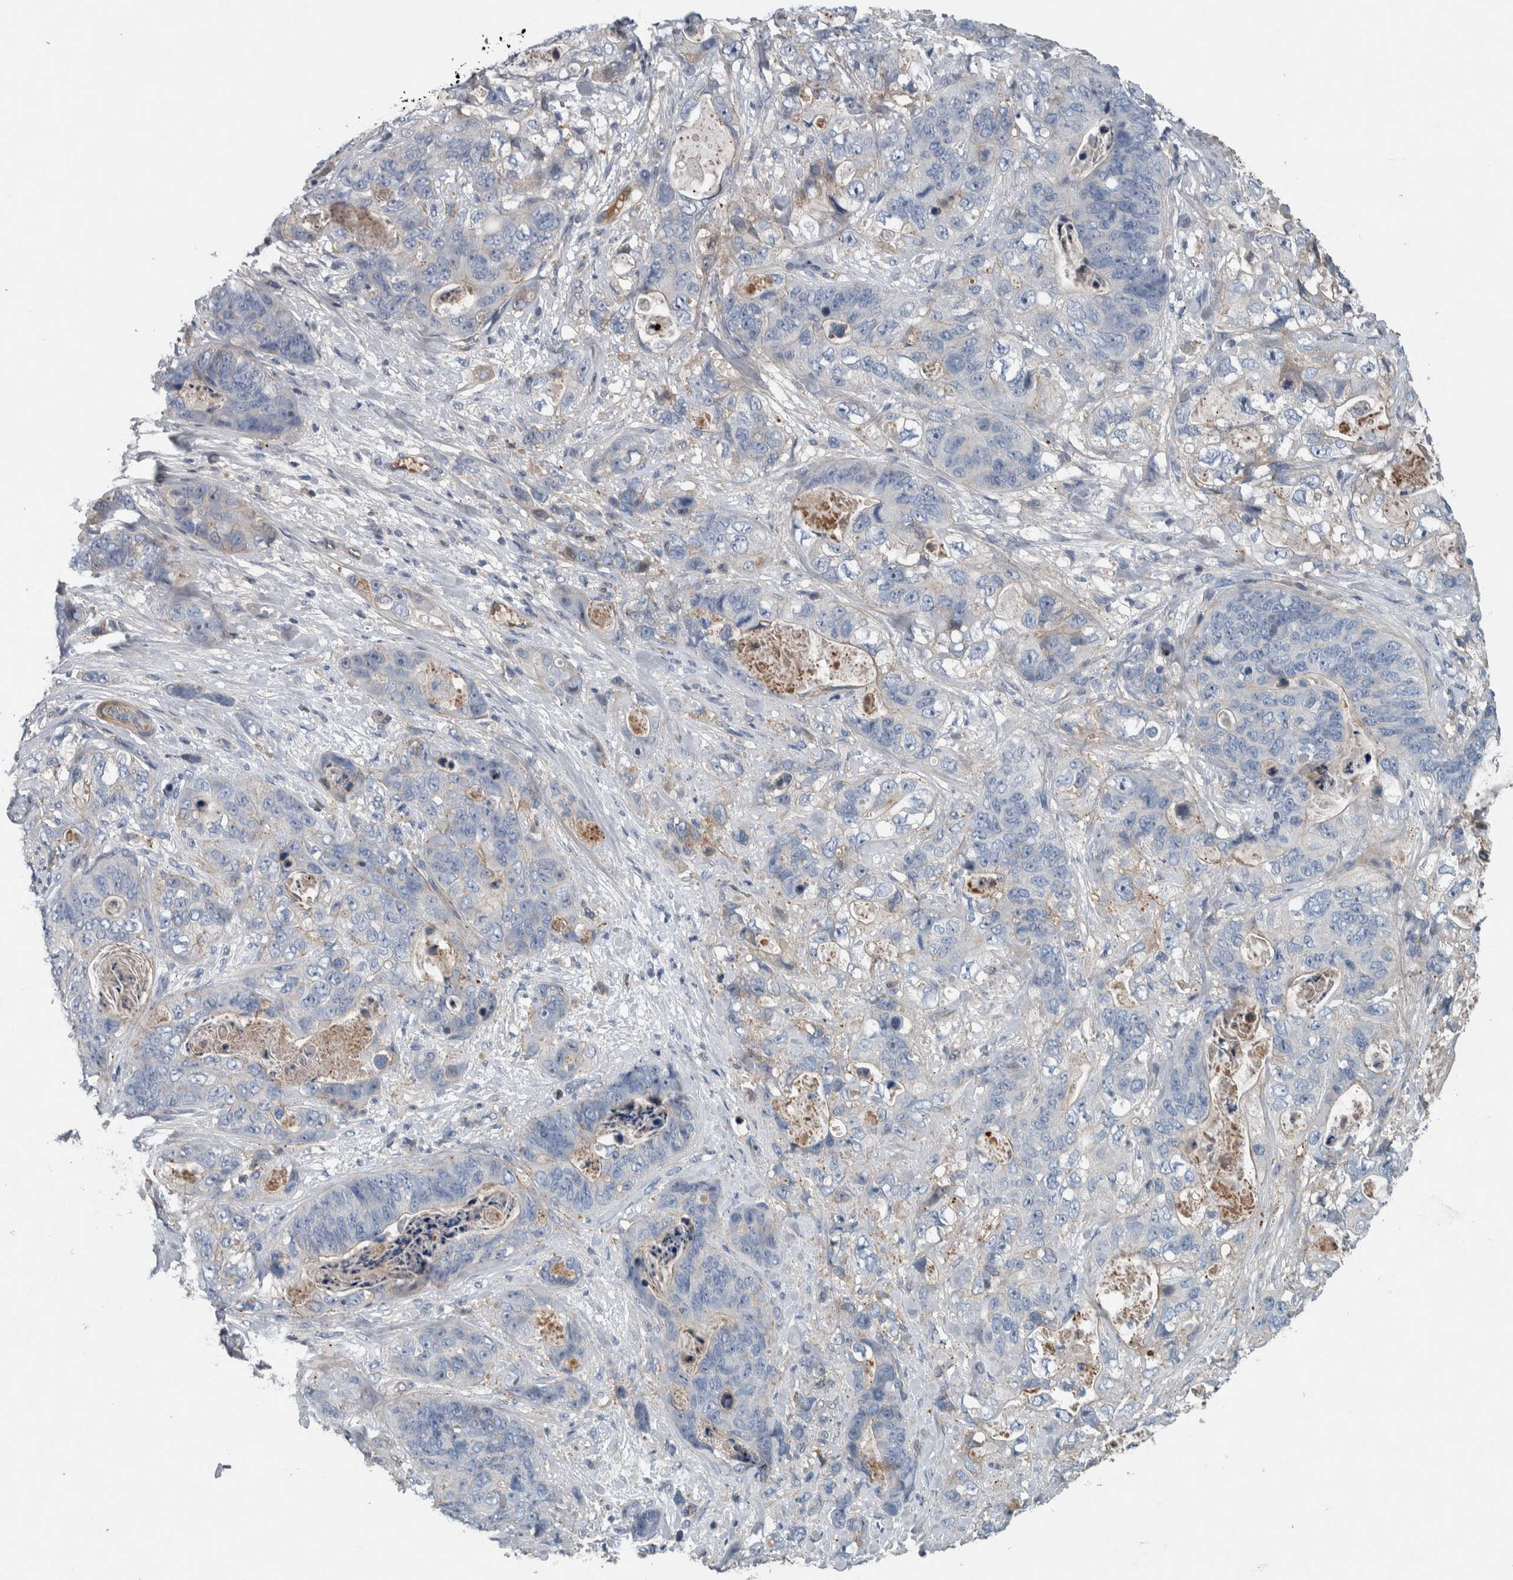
{"staining": {"intensity": "negative", "quantity": "none", "location": "none"}, "tissue": "stomach cancer", "cell_type": "Tumor cells", "image_type": "cancer", "snomed": [{"axis": "morphology", "description": "Normal tissue, NOS"}, {"axis": "morphology", "description": "Adenocarcinoma, NOS"}, {"axis": "topography", "description": "Stomach"}], "caption": "Tumor cells are negative for protein expression in human stomach cancer (adenocarcinoma). (DAB (3,3'-diaminobenzidine) IHC visualized using brightfield microscopy, high magnification).", "gene": "SERPINC1", "patient": {"sex": "female", "age": 89}}